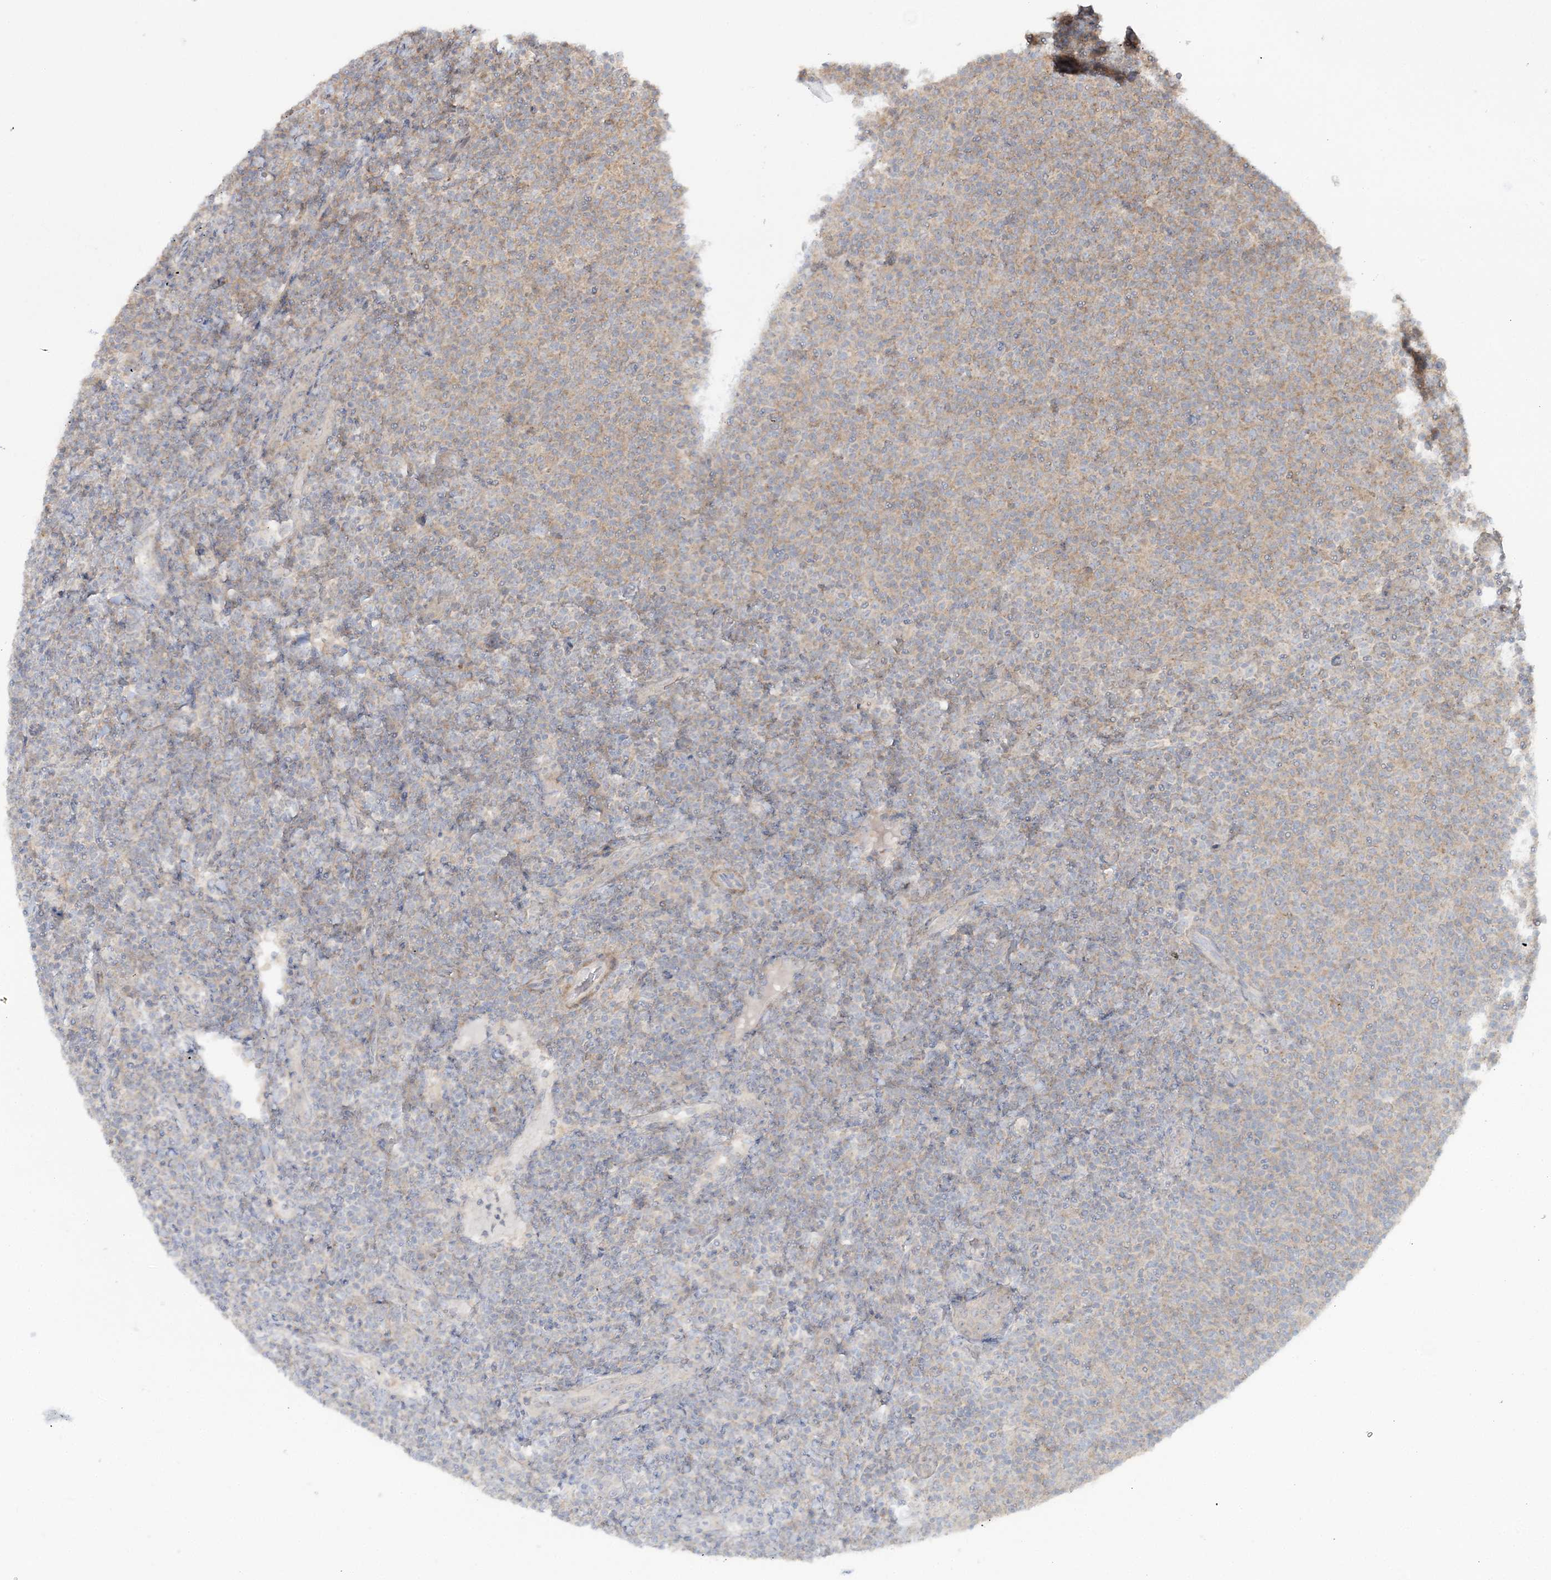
{"staining": {"intensity": "weak", "quantity": "25%-75%", "location": "cytoplasmic/membranous"}, "tissue": "lymphoma", "cell_type": "Tumor cells", "image_type": "cancer", "snomed": [{"axis": "morphology", "description": "Malignant lymphoma, non-Hodgkin's type, Low grade"}, {"axis": "topography", "description": "Lymph node"}], "caption": "Protein analysis of lymphoma tissue shows weak cytoplasmic/membranous staining in about 25%-75% of tumor cells.", "gene": "MOCS2", "patient": {"sex": "male", "age": 66}}